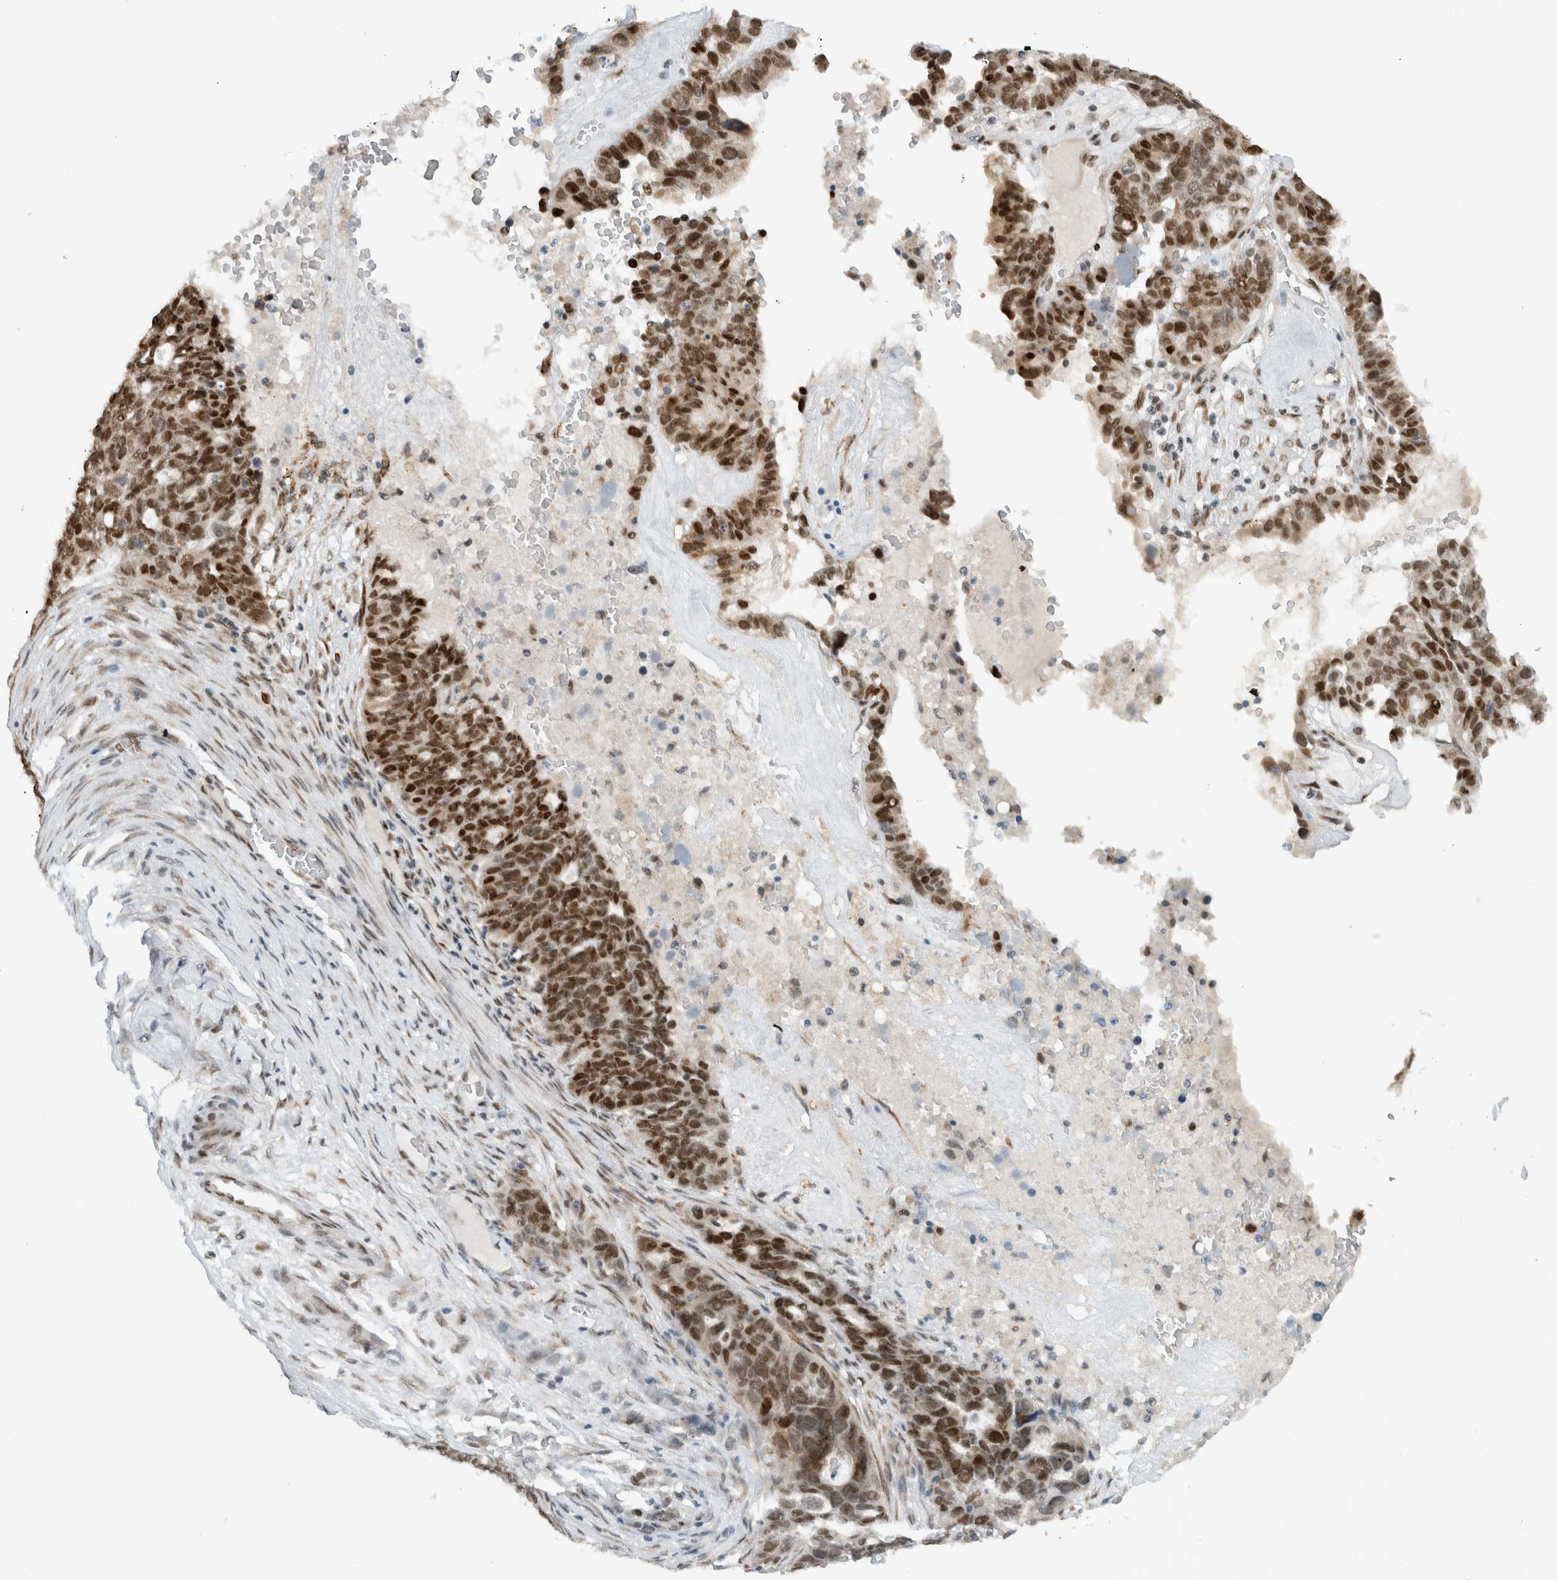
{"staining": {"intensity": "moderate", "quantity": ">75%", "location": "nuclear"}, "tissue": "ovarian cancer", "cell_type": "Tumor cells", "image_type": "cancer", "snomed": [{"axis": "morphology", "description": "Cystadenocarcinoma, serous, NOS"}, {"axis": "topography", "description": "Ovary"}], "caption": "Immunohistochemistry micrograph of ovarian cancer stained for a protein (brown), which shows medium levels of moderate nuclear positivity in about >75% of tumor cells.", "gene": "HNRNPR", "patient": {"sex": "female", "age": 59}}